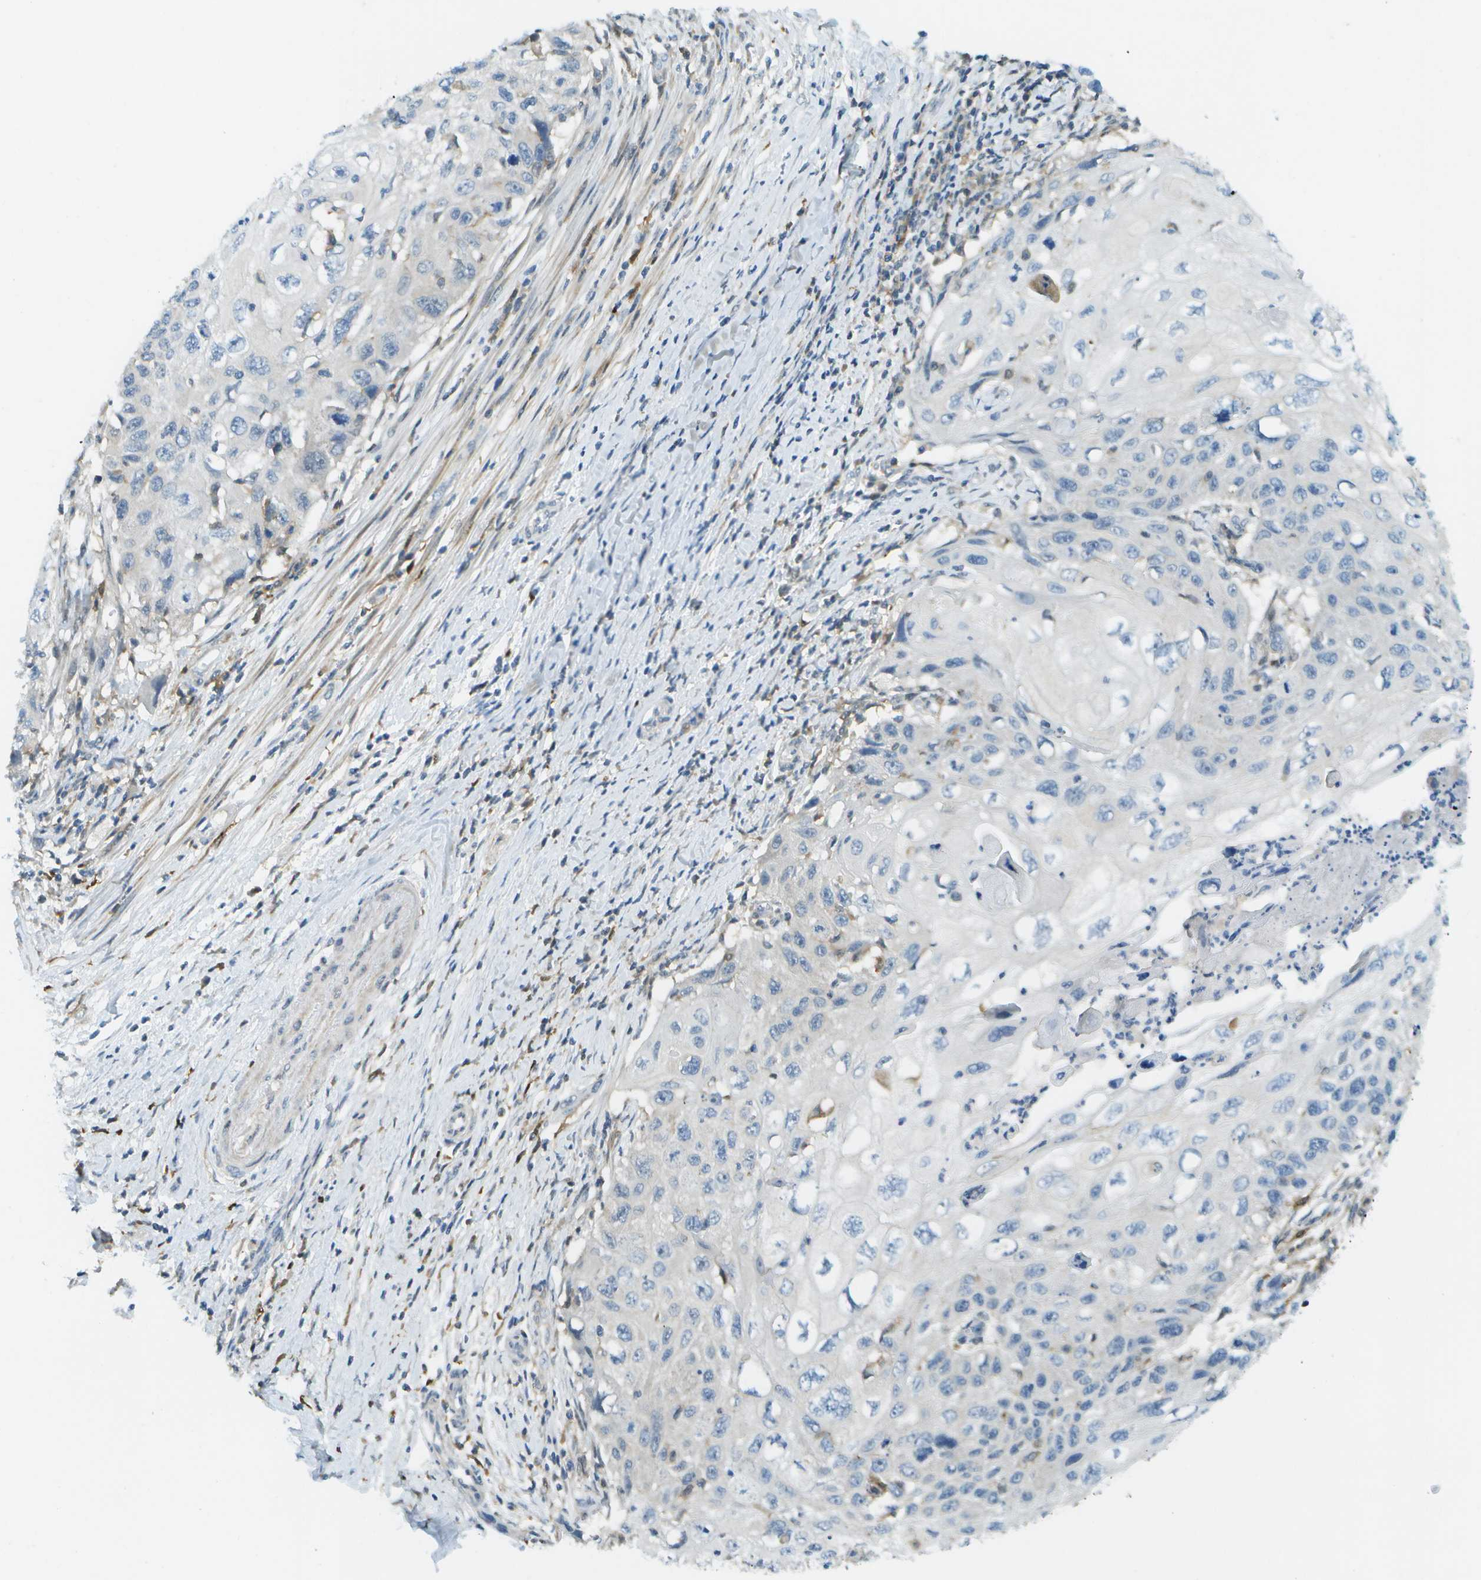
{"staining": {"intensity": "negative", "quantity": "none", "location": "none"}, "tissue": "cervical cancer", "cell_type": "Tumor cells", "image_type": "cancer", "snomed": [{"axis": "morphology", "description": "Squamous cell carcinoma, NOS"}, {"axis": "topography", "description": "Cervix"}], "caption": "Image shows no significant protein expression in tumor cells of cervical squamous cell carcinoma. Nuclei are stained in blue.", "gene": "CDH23", "patient": {"sex": "female", "age": 70}}